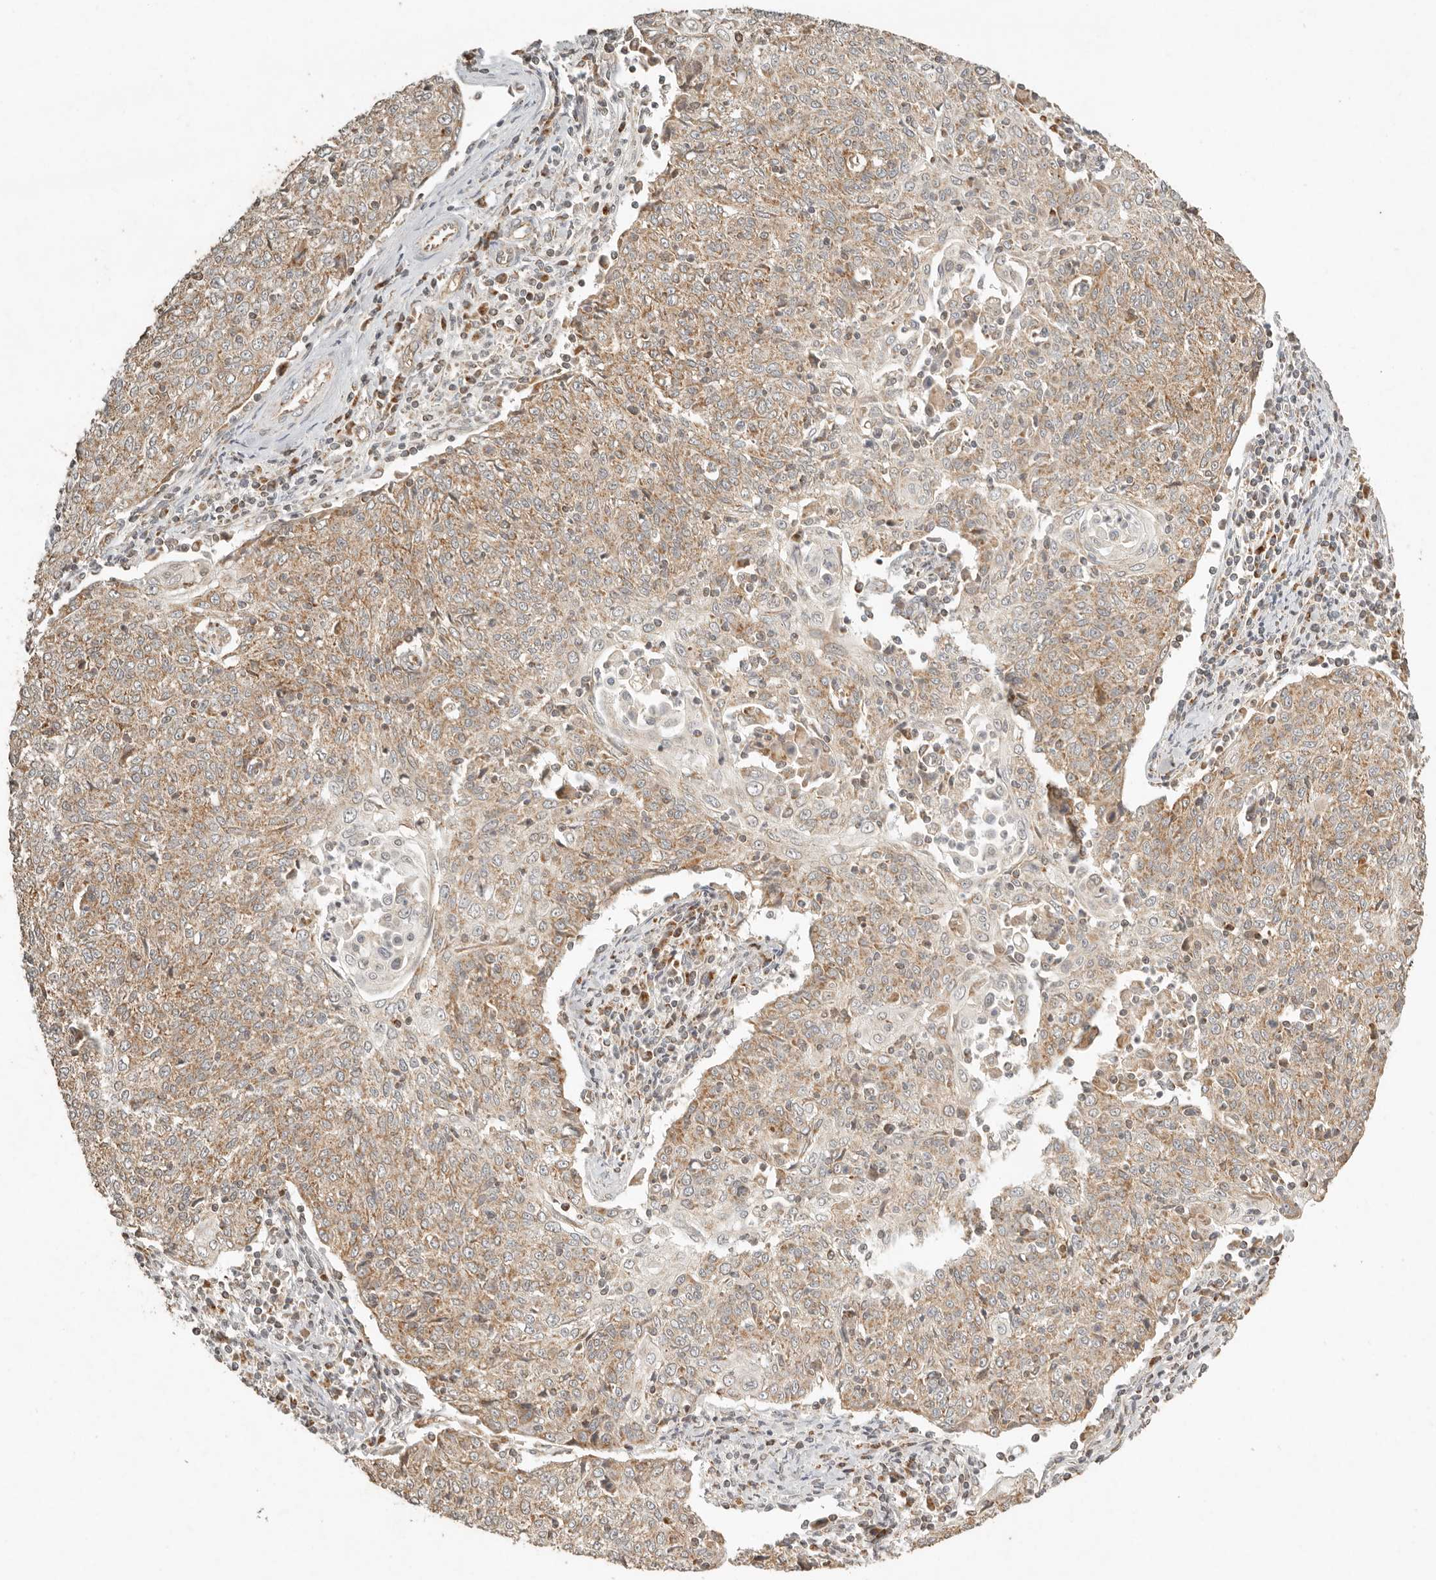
{"staining": {"intensity": "moderate", "quantity": ">75%", "location": "cytoplasmic/membranous"}, "tissue": "cervical cancer", "cell_type": "Tumor cells", "image_type": "cancer", "snomed": [{"axis": "morphology", "description": "Squamous cell carcinoma, NOS"}, {"axis": "topography", "description": "Cervix"}], "caption": "Immunohistochemistry (IHC) histopathology image of squamous cell carcinoma (cervical) stained for a protein (brown), which exhibits medium levels of moderate cytoplasmic/membranous expression in approximately >75% of tumor cells.", "gene": "MRPL55", "patient": {"sex": "female", "age": 48}}